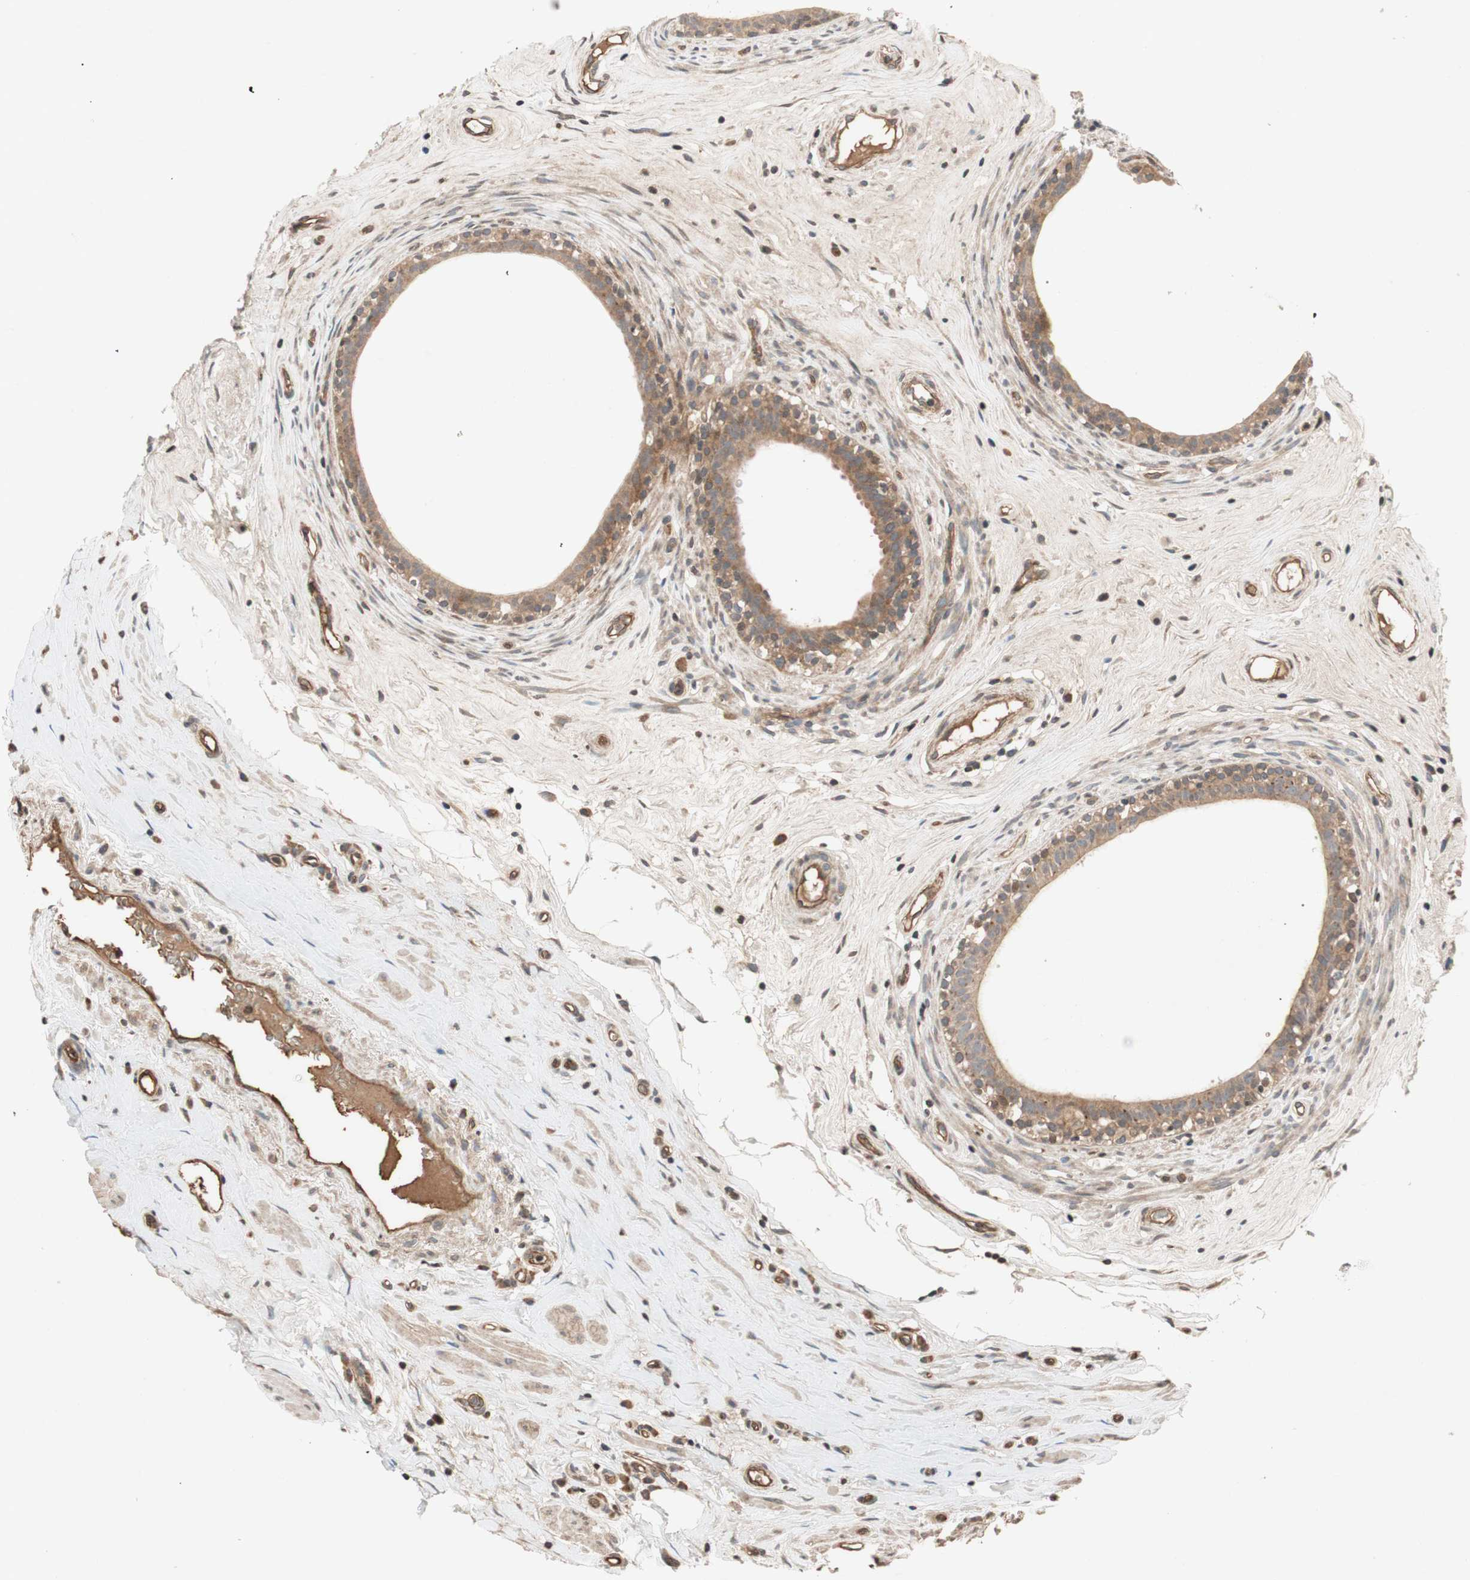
{"staining": {"intensity": "moderate", "quantity": ">75%", "location": "cytoplasmic/membranous"}, "tissue": "epididymis", "cell_type": "Glandular cells", "image_type": "normal", "snomed": [{"axis": "morphology", "description": "Normal tissue, NOS"}, {"axis": "morphology", "description": "Inflammation, NOS"}, {"axis": "topography", "description": "Epididymis"}], "caption": "Human epididymis stained with a brown dye demonstrates moderate cytoplasmic/membranous positive positivity in approximately >75% of glandular cells.", "gene": "GCLM", "patient": {"sex": "male", "age": 84}}